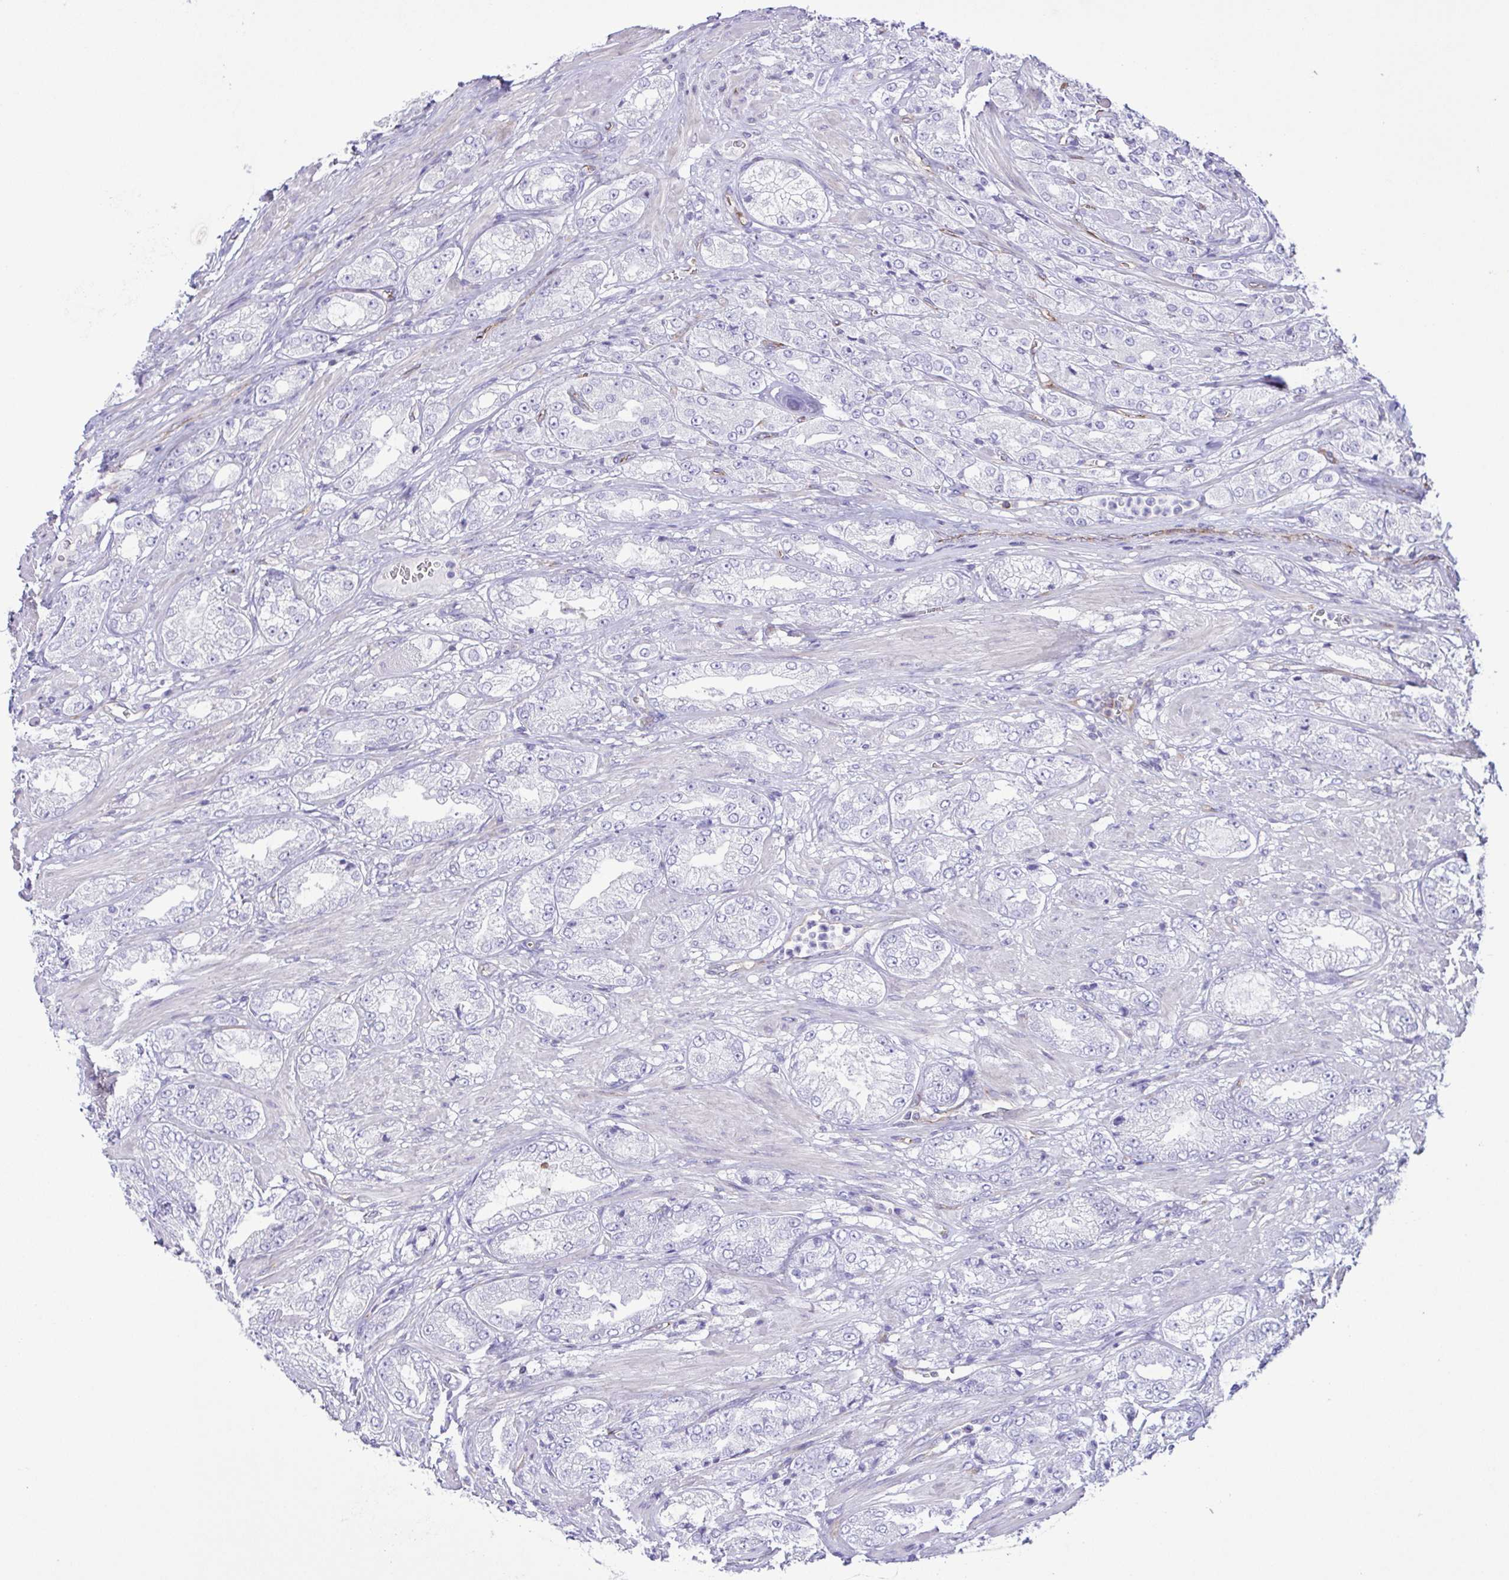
{"staining": {"intensity": "negative", "quantity": "none", "location": "none"}, "tissue": "prostate cancer", "cell_type": "Tumor cells", "image_type": "cancer", "snomed": [{"axis": "morphology", "description": "Adenocarcinoma, High grade"}, {"axis": "topography", "description": "Prostate"}], "caption": "The immunohistochemistry micrograph has no significant staining in tumor cells of prostate cancer tissue.", "gene": "FLT1", "patient": {"sex": "male", "age": 68}}